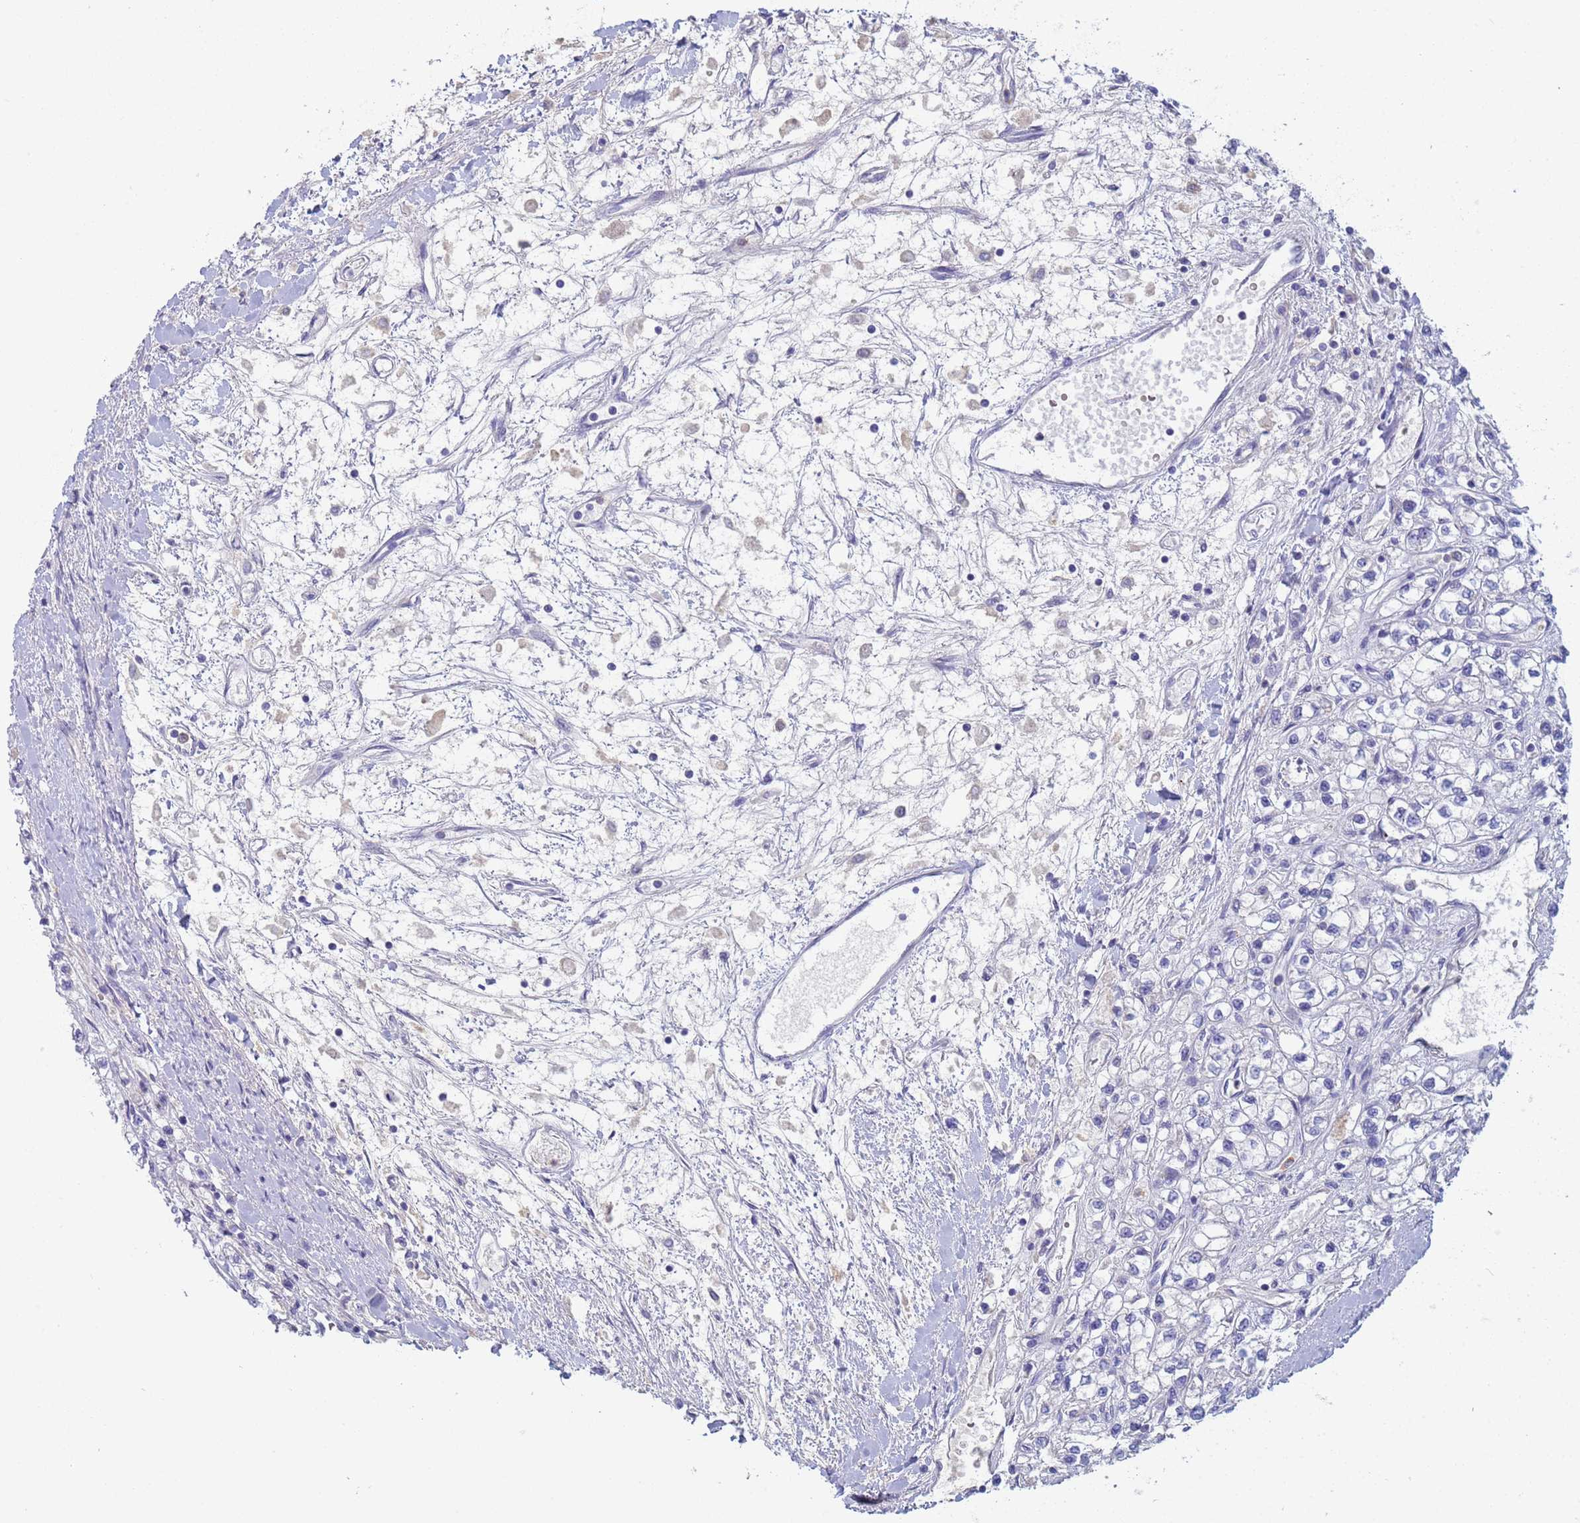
{"staining": {"intensity": "moderate", "quantity": "<25%", "location": "cytoplasmic/membranous"}, "tissue": "renal cancer", "cell_type": "Tumor cells", "image_type": "cancer", "snomed": [{"axis": "morphology", "description": "Adenocarcinoma, NOS"}, {"axis": "topography", "description": "Kidney"}], "caption": "The photomicrograph exhibits a brown stain indicating the presence of a protein in the cytoplasmic/membranous of tumor cells in renal cancer (adenocarcinoma).", "gene": "CR1", "patient": {"sex": "male", "age": 80}}